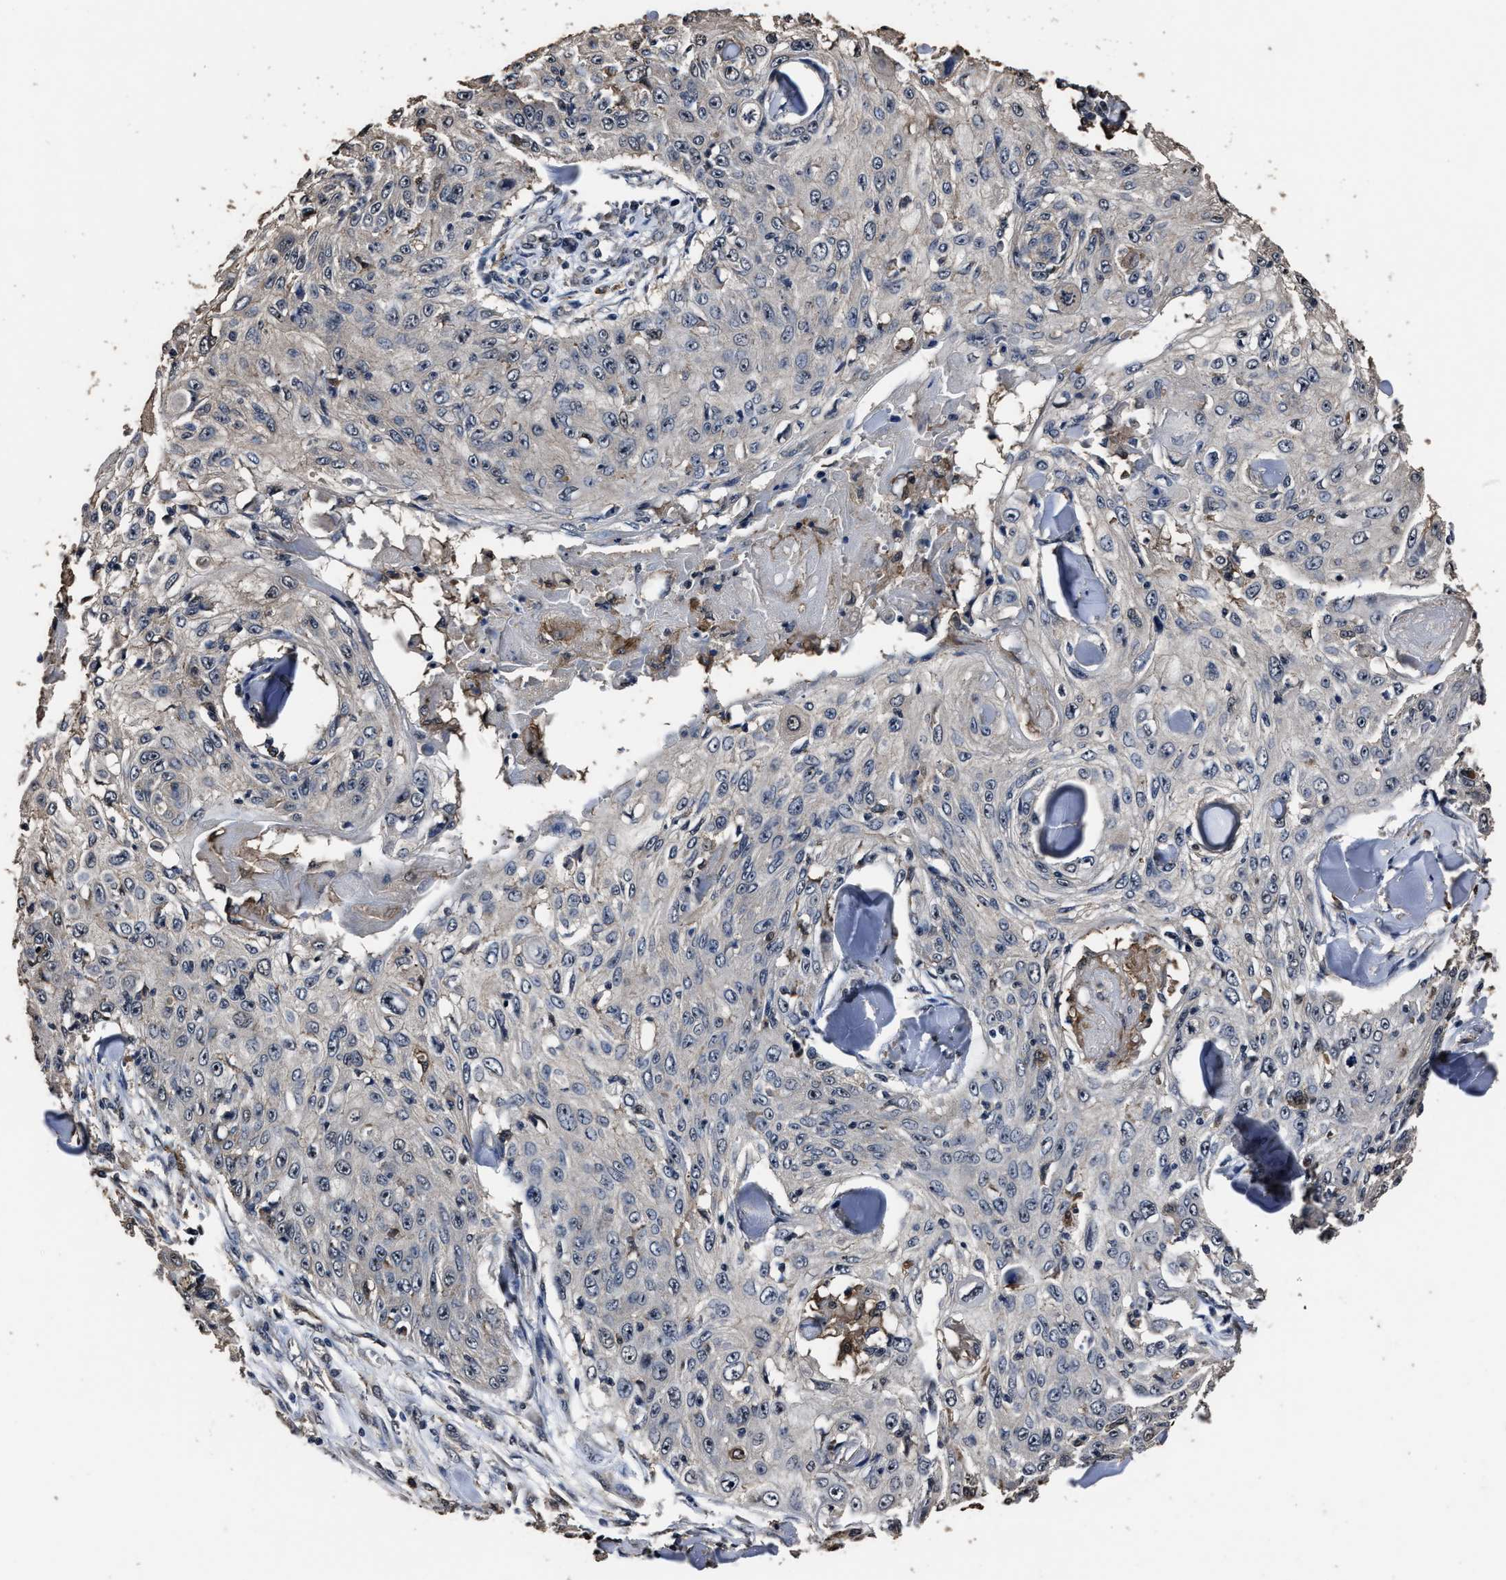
{"staining": {"intensity": "moderate", "quantity": "<25%", "location": "nuclear"}, "tissue": "skin cancer", "cell_type": "Tumor cells", "image_type": "cancer", "snomed": [{"axis": "morphology", "description": "Squamous cell carcinoma, NOS"}, {"axis": "topography", "description": "Skin"}], "caption": "This image shows immunohistochemistry staining of skin cancer (squamous cell carcinoma), with low moderate nuclear positivity in approximately <25% of tumor cells.", "gene": "RSBN1L", "patient": {"sex": "male", "age": 86}}